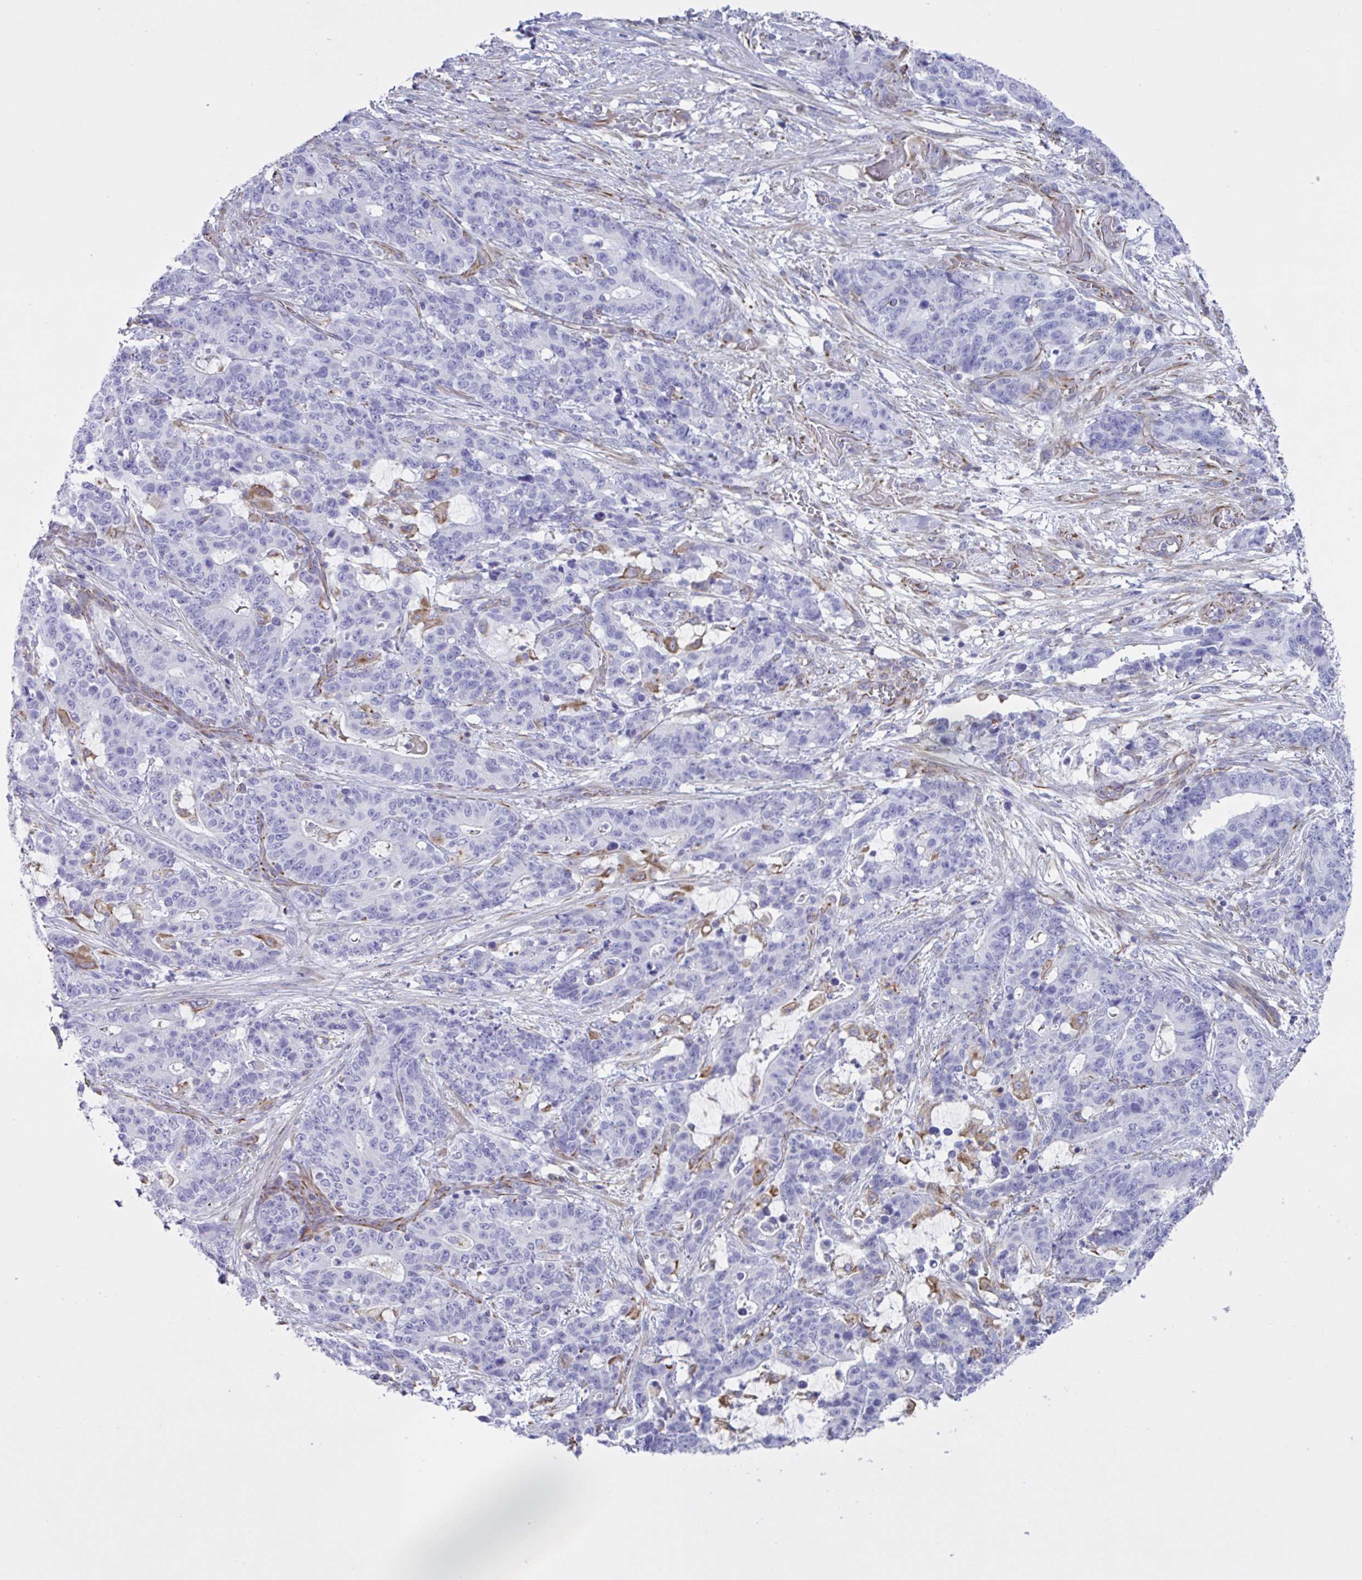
{"staining": {"intensity": "negative", "quantity": "none", "location": "none"}, "tissue": "stomach cancer", "cell_type": "Tumor cells", "image_type": "cancer", "snomed": [{"axis": "morphology", "description": "Normal tissue, NOS"}, {"axis": "morphology", "description": "Adenocarcinoma, NOS"}, {"axis": "topography", "description": "Stomach"}], "caption": "This is an IHC image of stomach adenocarcinoma. There is no staining in tumor cells.", "gene": "TMEM86B", "patient": {"sex": "female", "age": 64}}